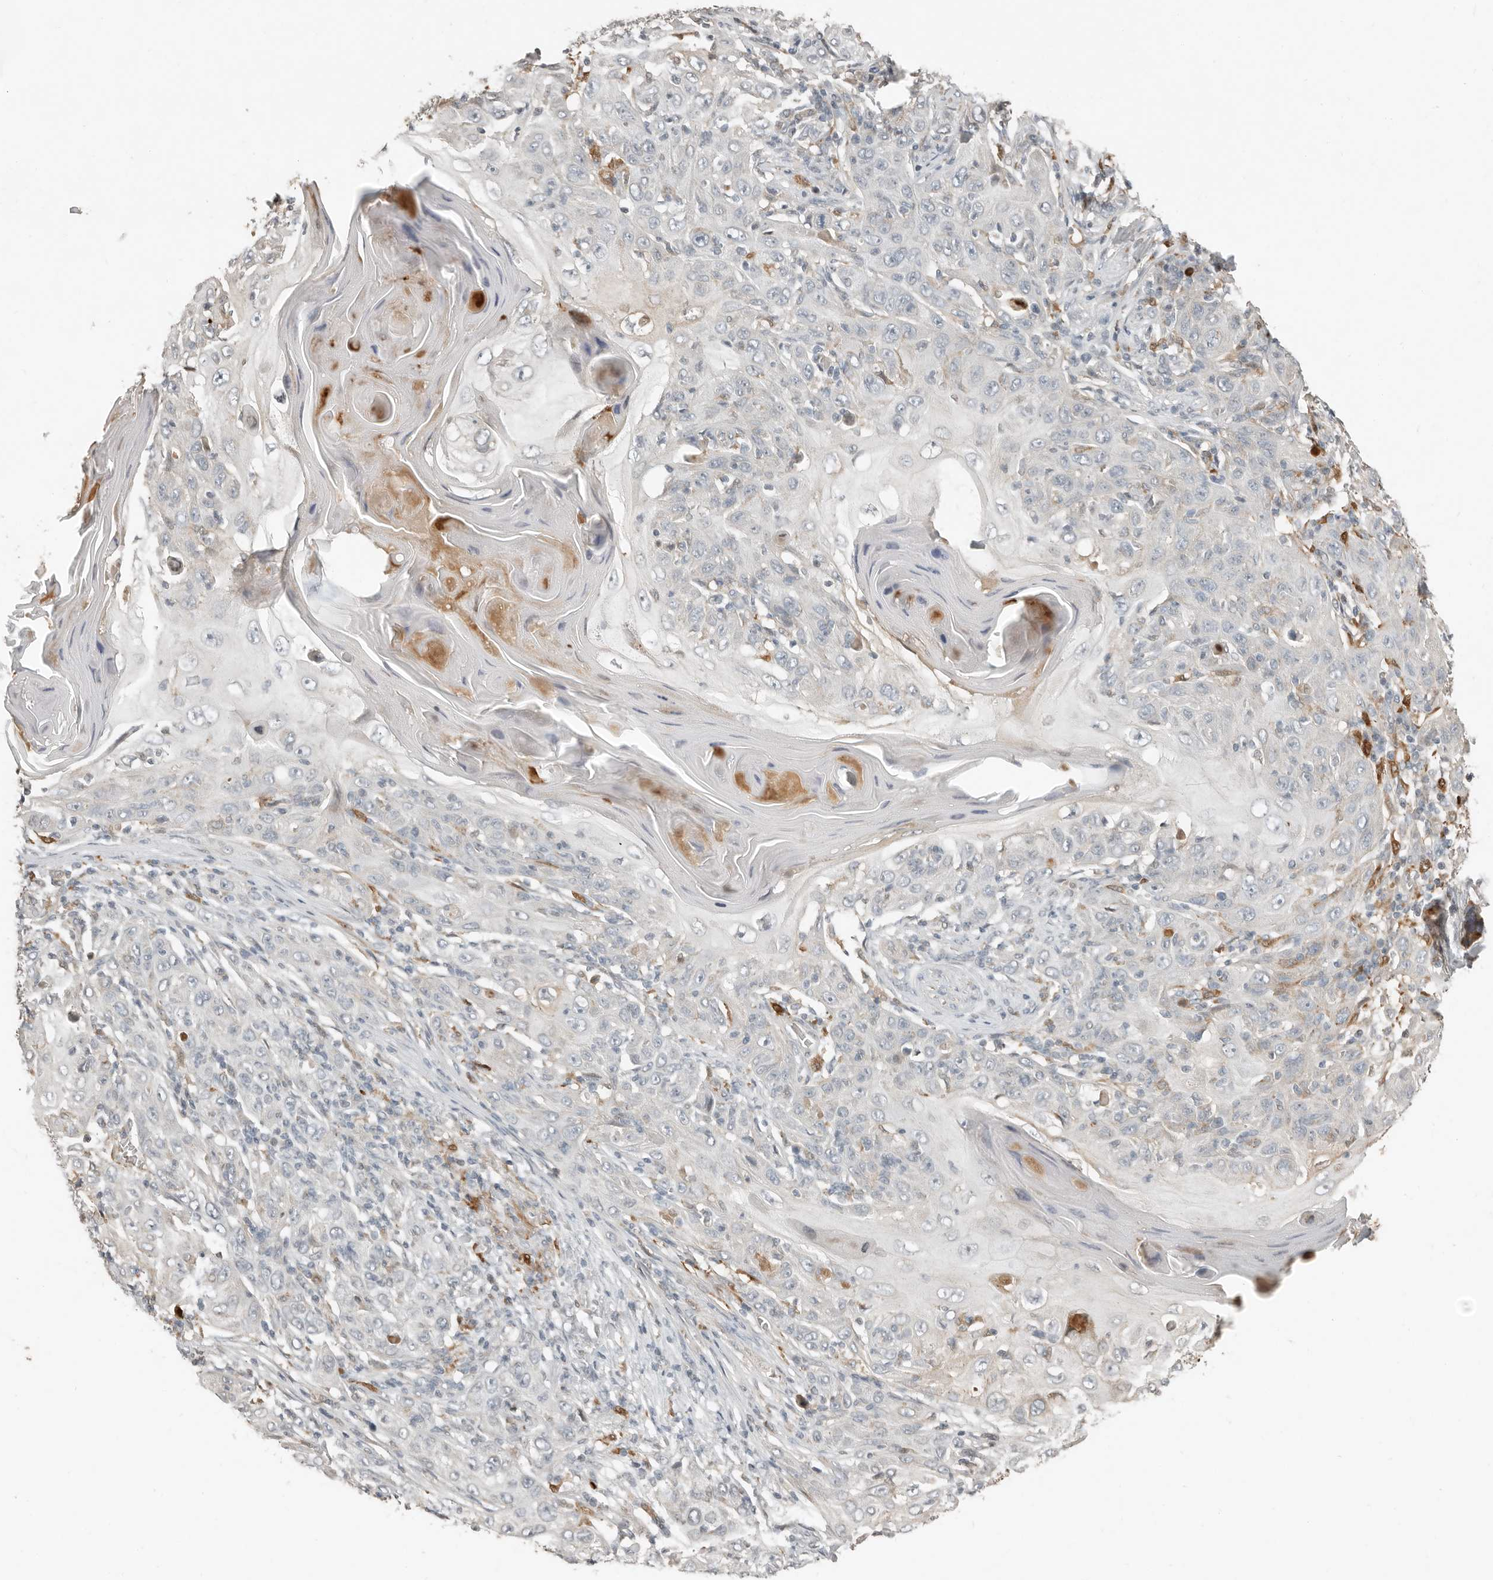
{"staining": {"intensity": "negative", "quantity": "none", "location": "none"}, "tissue": "skin cancer", "cell_type": "Tumor cells", "image_type": "cancer", "snomed": [{"axis": "morphology", "description": "Squamous cell carcinoma, NOS"}, {"axis": "topography", "description": "Skin"}], "caption": "DAB (3,3'-diaminobenzidine) immunohistochemical staining of human skin cancer exhibits no significant positivity in tumor cells.", "gene": "KLHL38", "patient": {"sex": "female", "age": 88}}